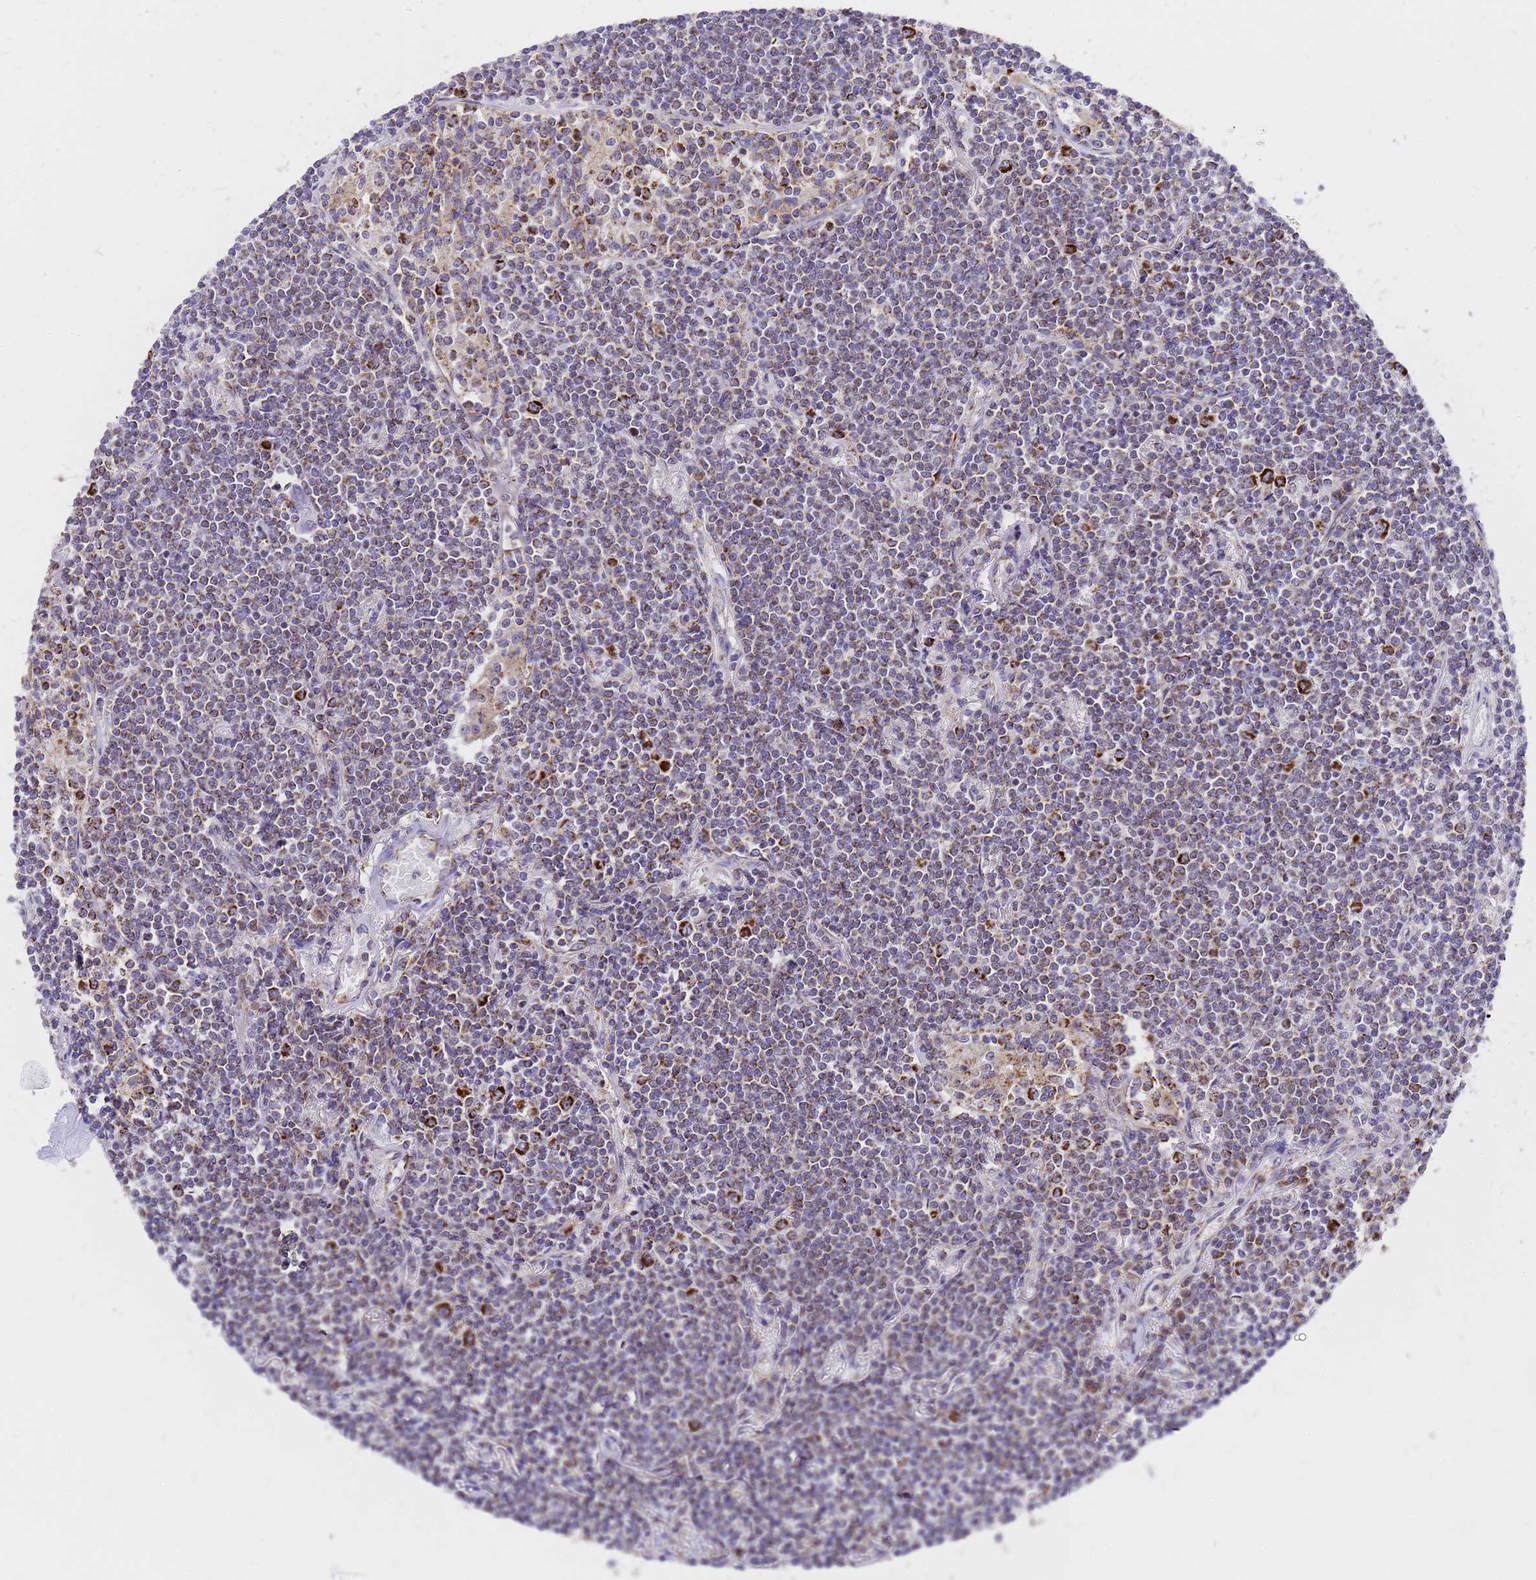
{"staining": {"intensity": "moderate", "quantity": "25%-75%", "location": "cytoplasmic/membranous"}, "tissue": "lymphoma", "cell_type": "Tumor cells", "image_type": "cancer", "snomed": [{"axis": "morphology", "description": "Malignant lymphoma, non-Hodgkin's type, Low grade"}, {"axis": "topography", "description": "Lung"}], "caption": "Human malignant lymphoma, non-Hodgkin's type (low-grade) stained with a brown dye demonstrates moderate cytoplasmic/membranous positive staining in about 25%-75% of tumor cells.", "gene": "MRPS26", "patient": {"sex": "female", "age": 71}}